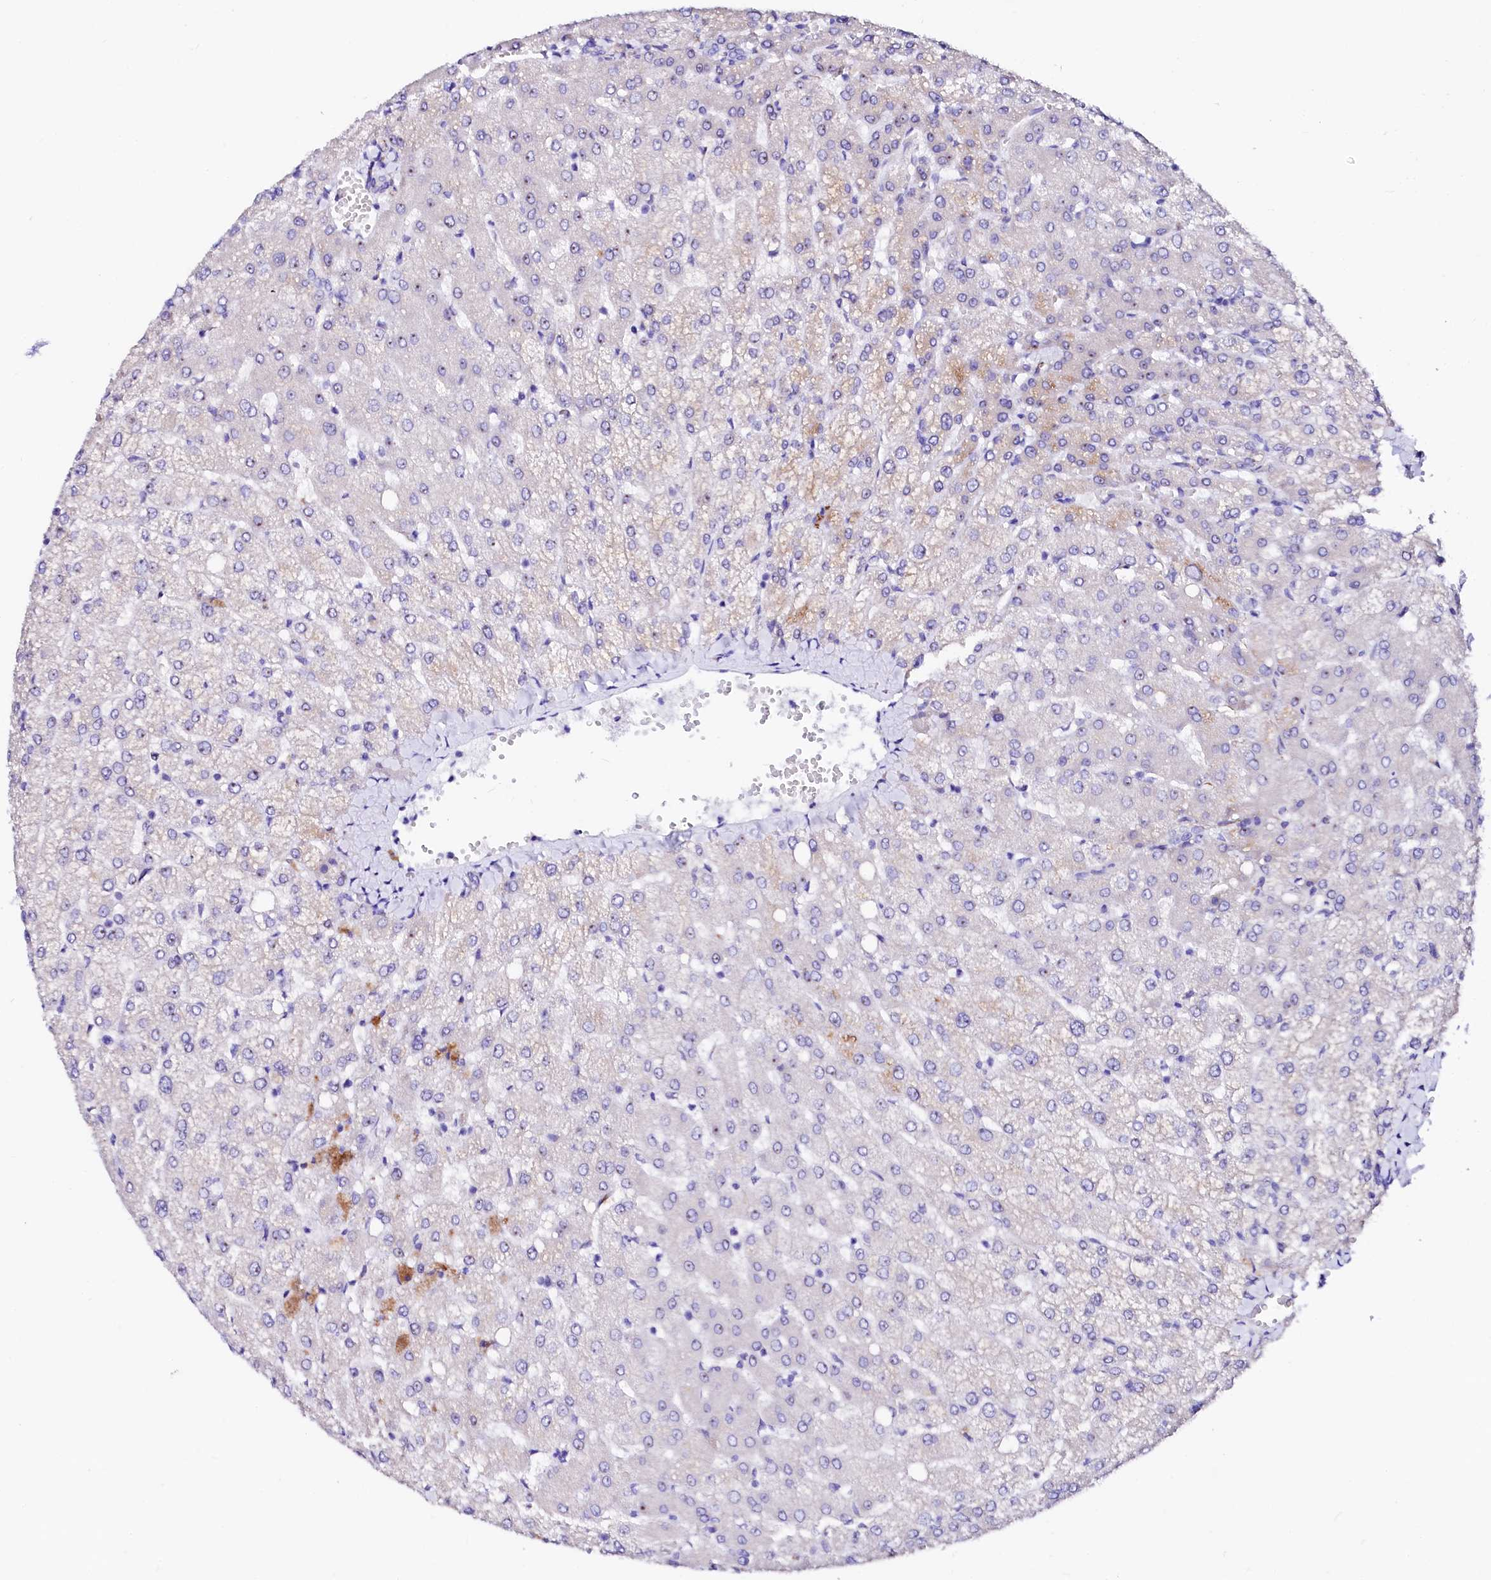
{"staining": {"intensity": "negative", "quantity": "none", "location": "none"}, "tissue": "liver", "cell_type": "Cholangiocytes", "image_type": "normal", "snomed": [{"axis": "morphology", "description": "Normal tissue, NOS"}, {"axis": "topography", "description": "Liver"}], "caption": "Immunohistochemical staining of benign human liver demonstrates no significant staining in cholangiocytes. (DAB (3,3'-diaminobenzidine) IHC visualized using brightfield microscopy, high magnification).", "gene": "SFR1", "patient": {"sex": "female", "age": 54}}